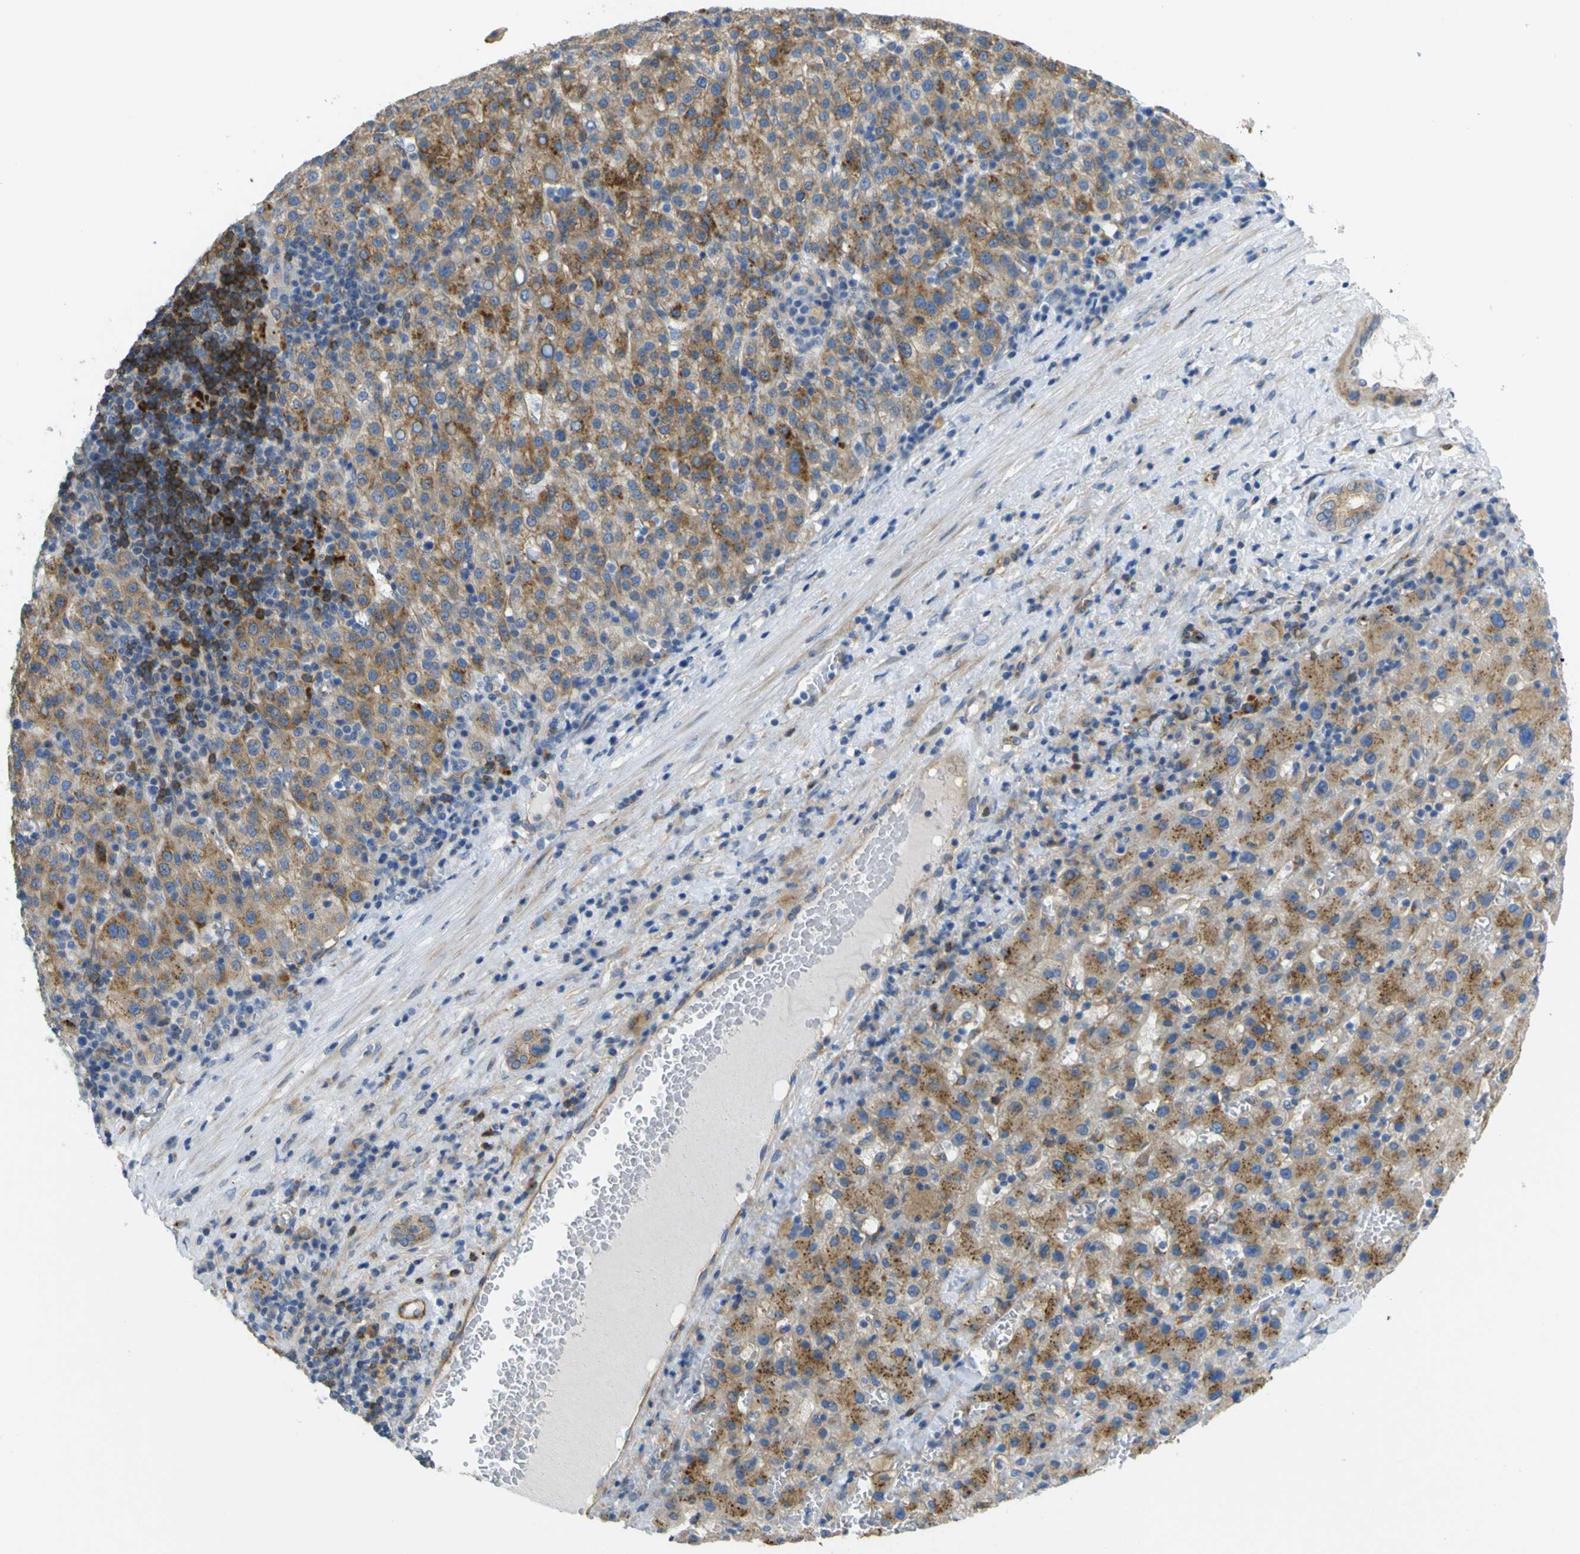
{"staining": {"intensity": "moderate", "quantity": ">75%", "location": "cytoplasmic/membranous"}, "tissue": "liver cancer", "cell_type": "Tumor cells", "image_type": "cancer", "snomed": [{"axis": "morphology", "description": "Carcinoma, Hepatocellular, NOS"}, {"axis": "topography", "description": "Liver"}], "caption": "Liver cancer tissue shows moderate cytoplasmic/membranous expression in about >75% of tumor cells, visualized by immunohistochemistry. The protein of interest is stained brown, and the nuclei are stained in blue (DAB IHC with brightfield microscopy, high magnification).", "gene": "SYPL1", "patient": {"sex": "female", "age": 58}}